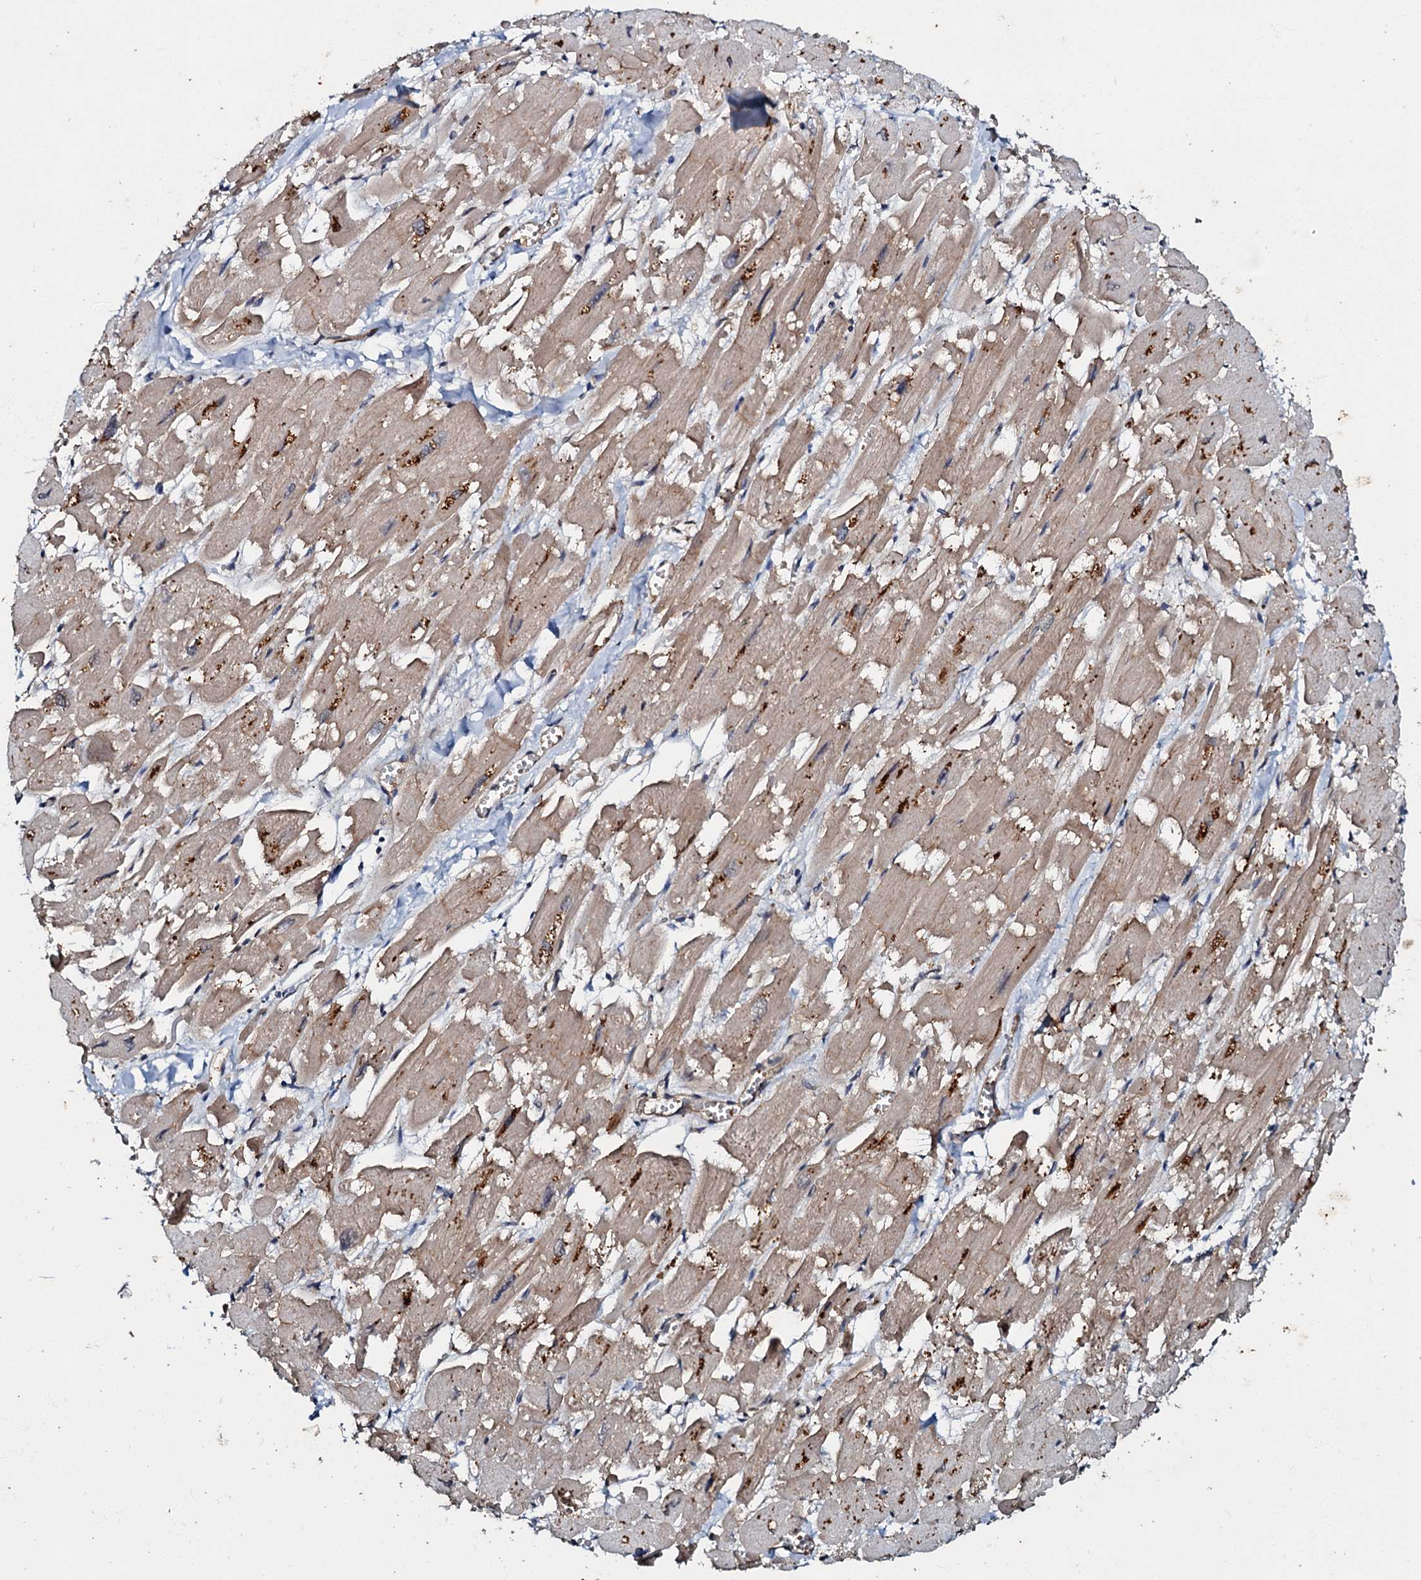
{"staining": {"intensity": "weak", "quantity": ">75%", "location": "cytoplasmic/membranous"}, "tissue": "heart muscle", "cell_type": "Cardiomyocytes", "image_type": "normal", "snomed": [{"axis": "morphology", "description": "Normal tissue, NOS"}, {"axis": "topography", "description": "Heart"}], "caption": "Unremarkable heart muscle was stained to show a protein in brown. There is low levels of weak cytoplasmic/membranous positivity in about >75% of cardiomyocytes.", "gene": "MANSC4", "patient": {"sex": "male", "age": 54}}